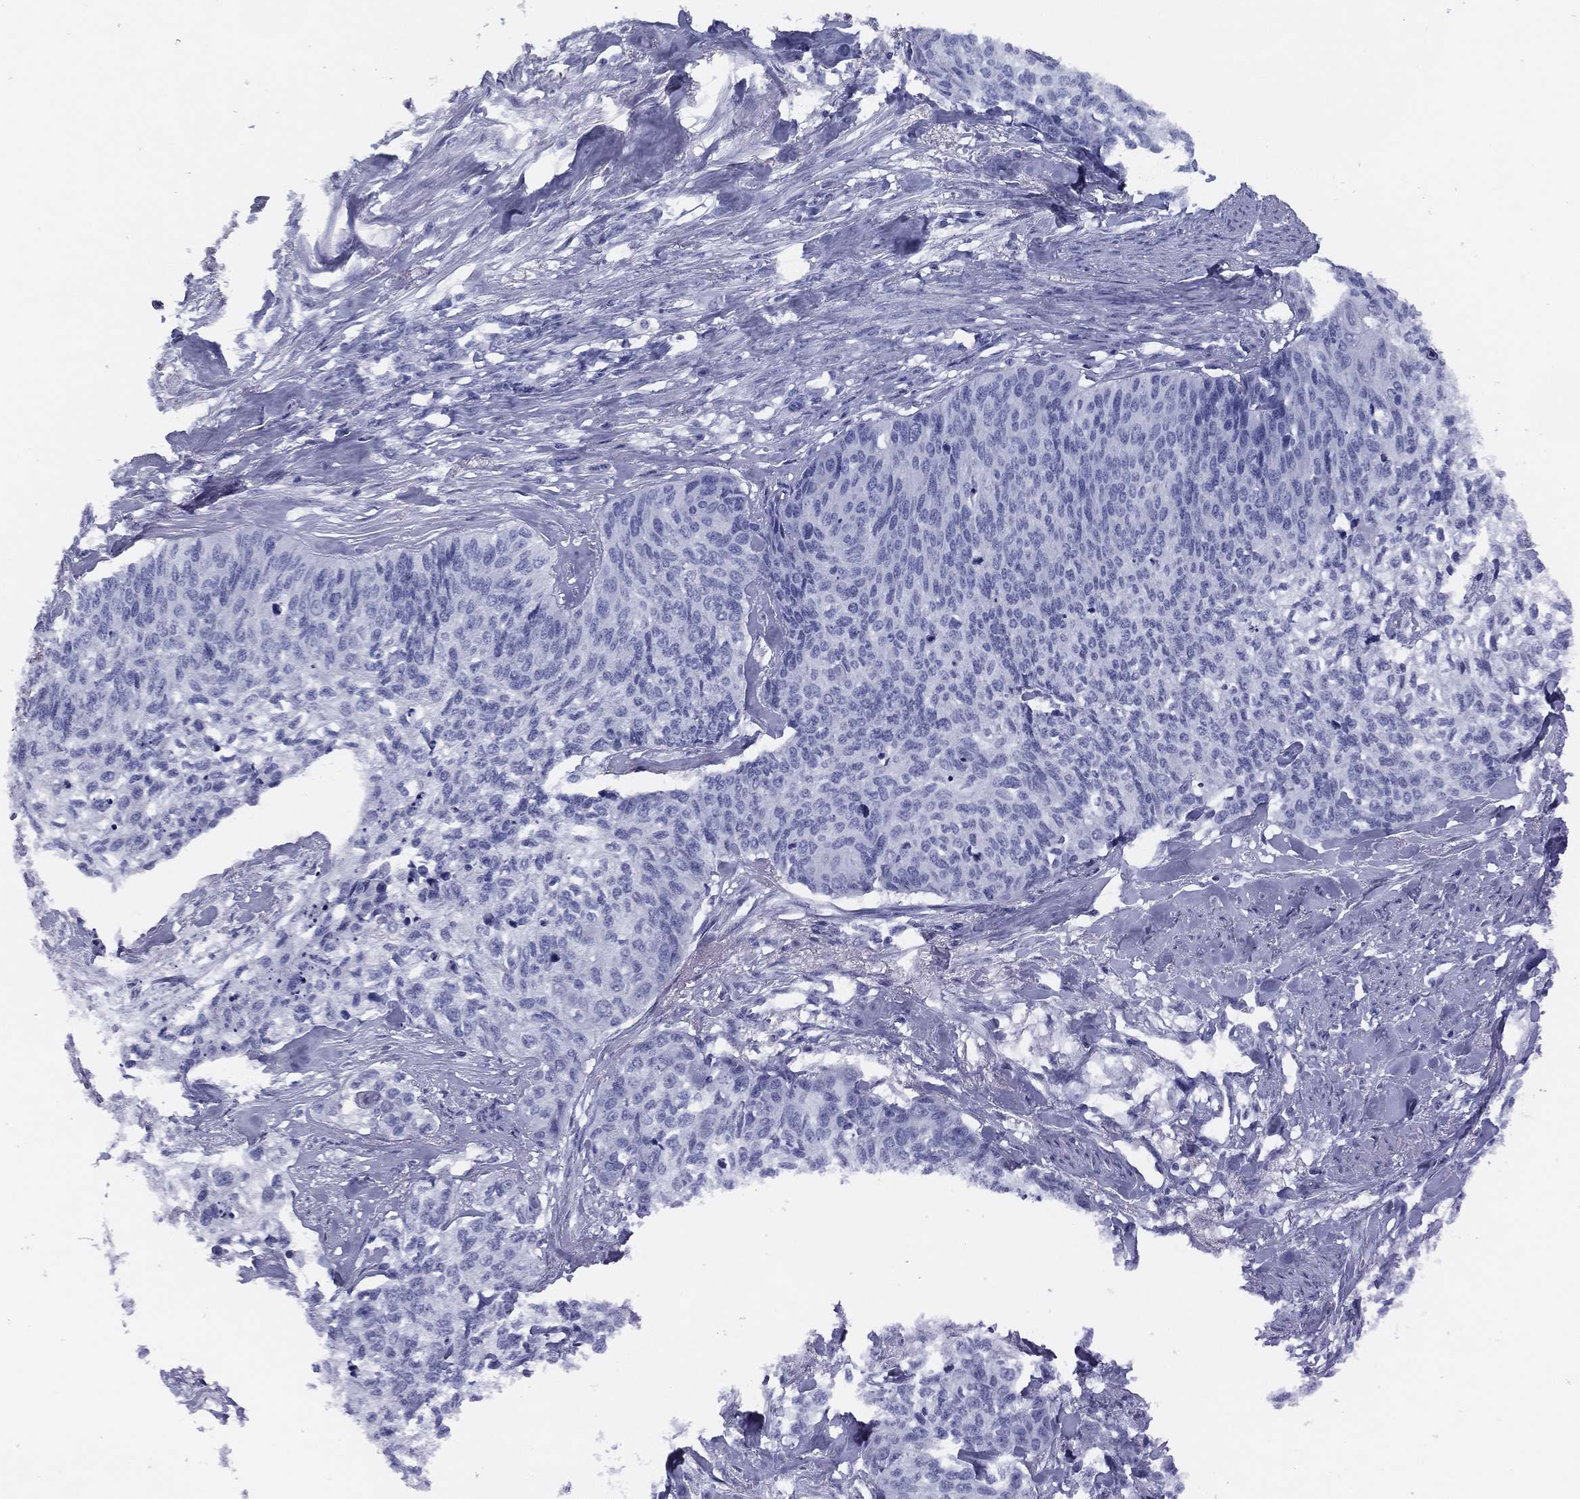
{"staining": {"intensity": "negative", "quantity": "none", "location": "none"}, "tissue": "cervical cancer", "cell_type": "Tumor cells", "image_type": "cancer", "snomed": [{"axis": "morphology", "description": "Squamous cell carcinoma, NOS"}, {"axis": "topography", "description": "Cervix"}], "caption": "Tumor cells show no significant protein expression in cervical cancer.", "gene": "TMEM252", "patient": {"sex": "female", "age": 58}}